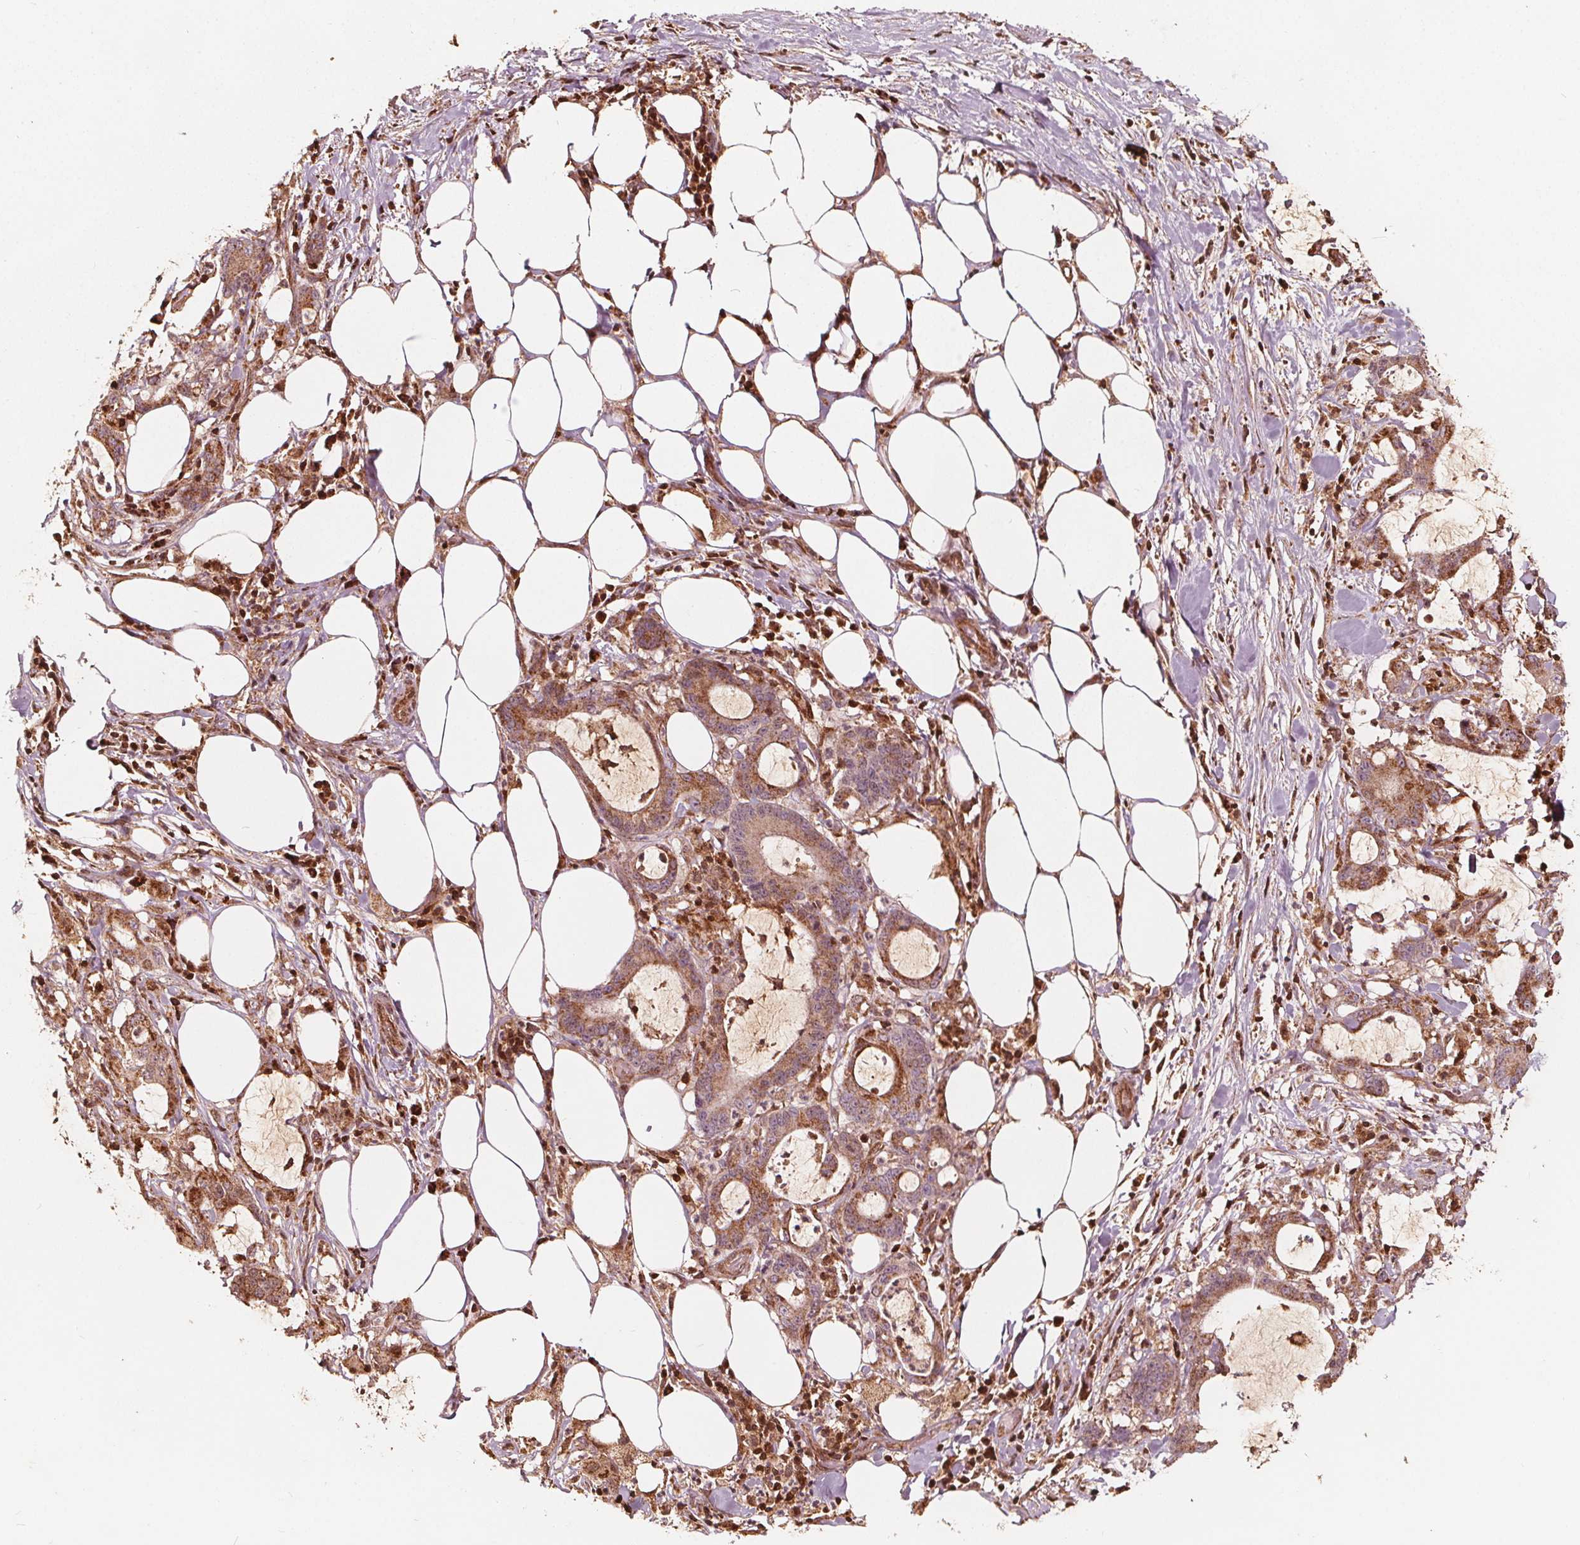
{"staining": {"intensity": "moderate", "quantity": ">75%", "location": "cytoplasmic/membranous"}, "tissue": "stomach cancer", "cell_type": "Tumor cells", "image_type": "cancer", "snomed": [{"axis": "morphology", "description": "Adenocarcinoma, NOS"}, {"axis": "topography", "description": "Stomach, upper"}], "caption": "This photomicrograph demonstrates immunohistochemistry (IHC) staining of human stomach cancer (adenocarcinoma), with medium moderate cytoplasmic/membranous positivity in approximately >75% of tumor cells.", "gene": "AIP", "patient": {"sex": "male", "age": 68}}